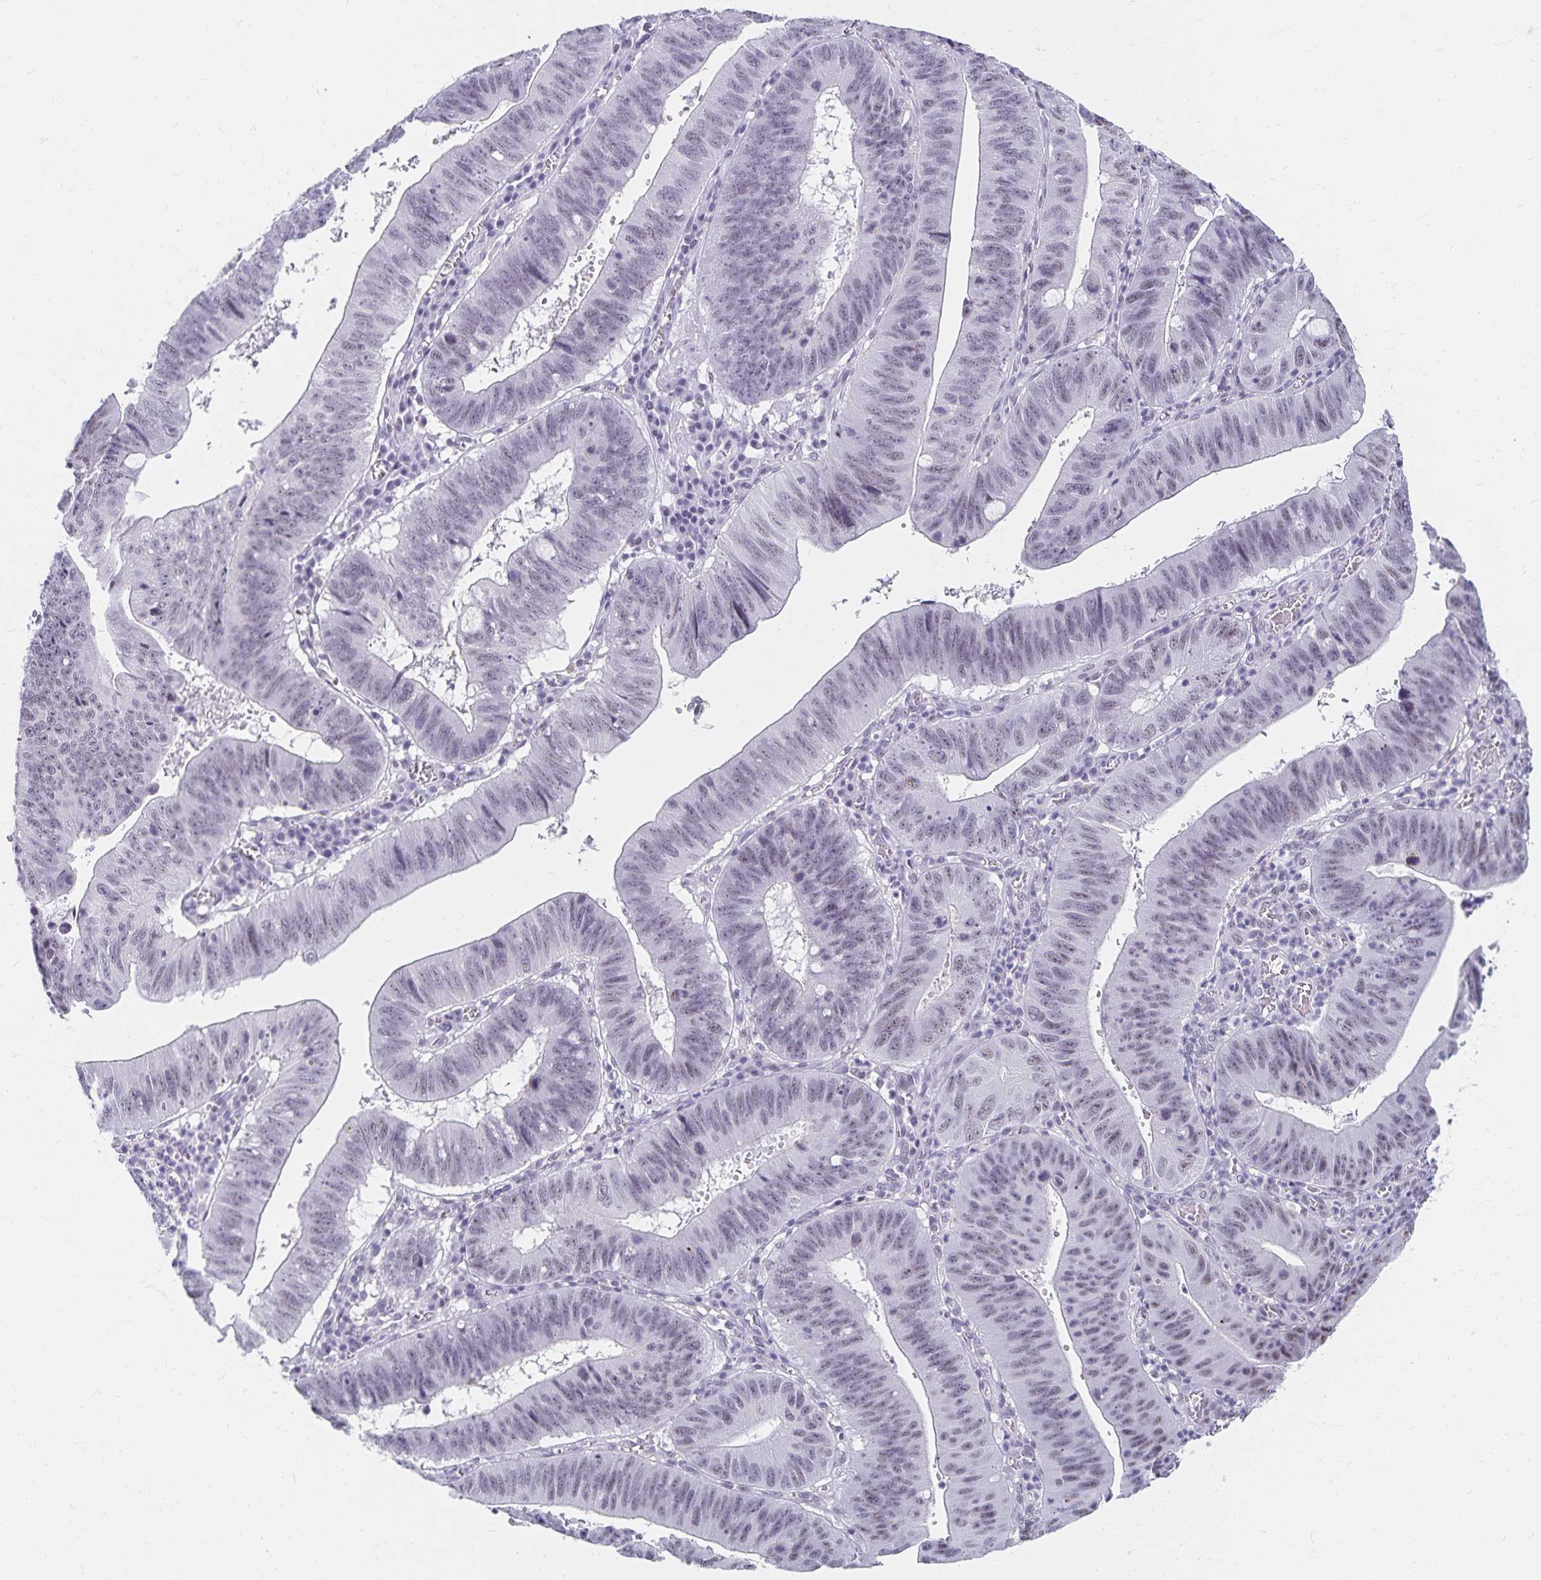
{"staining": {"intensity": "weak", "quantity": "<25%", "location": "nuclear"}, "tissue": "stomach cancer", "cell_type": "Tumor cells", "image_type": "cancer", "snomed": [{"axis": "morphology", "description": "Adenocarcinoma, NOS"}, {"axis": "topography", "description": "Stomach"}], "caption": "Immunohistochemistry (IHC) of stomach cancer shows no expression in tumor cells.", "gene": "C20orf85", "patient": {"sex": "male", "age": 59}}